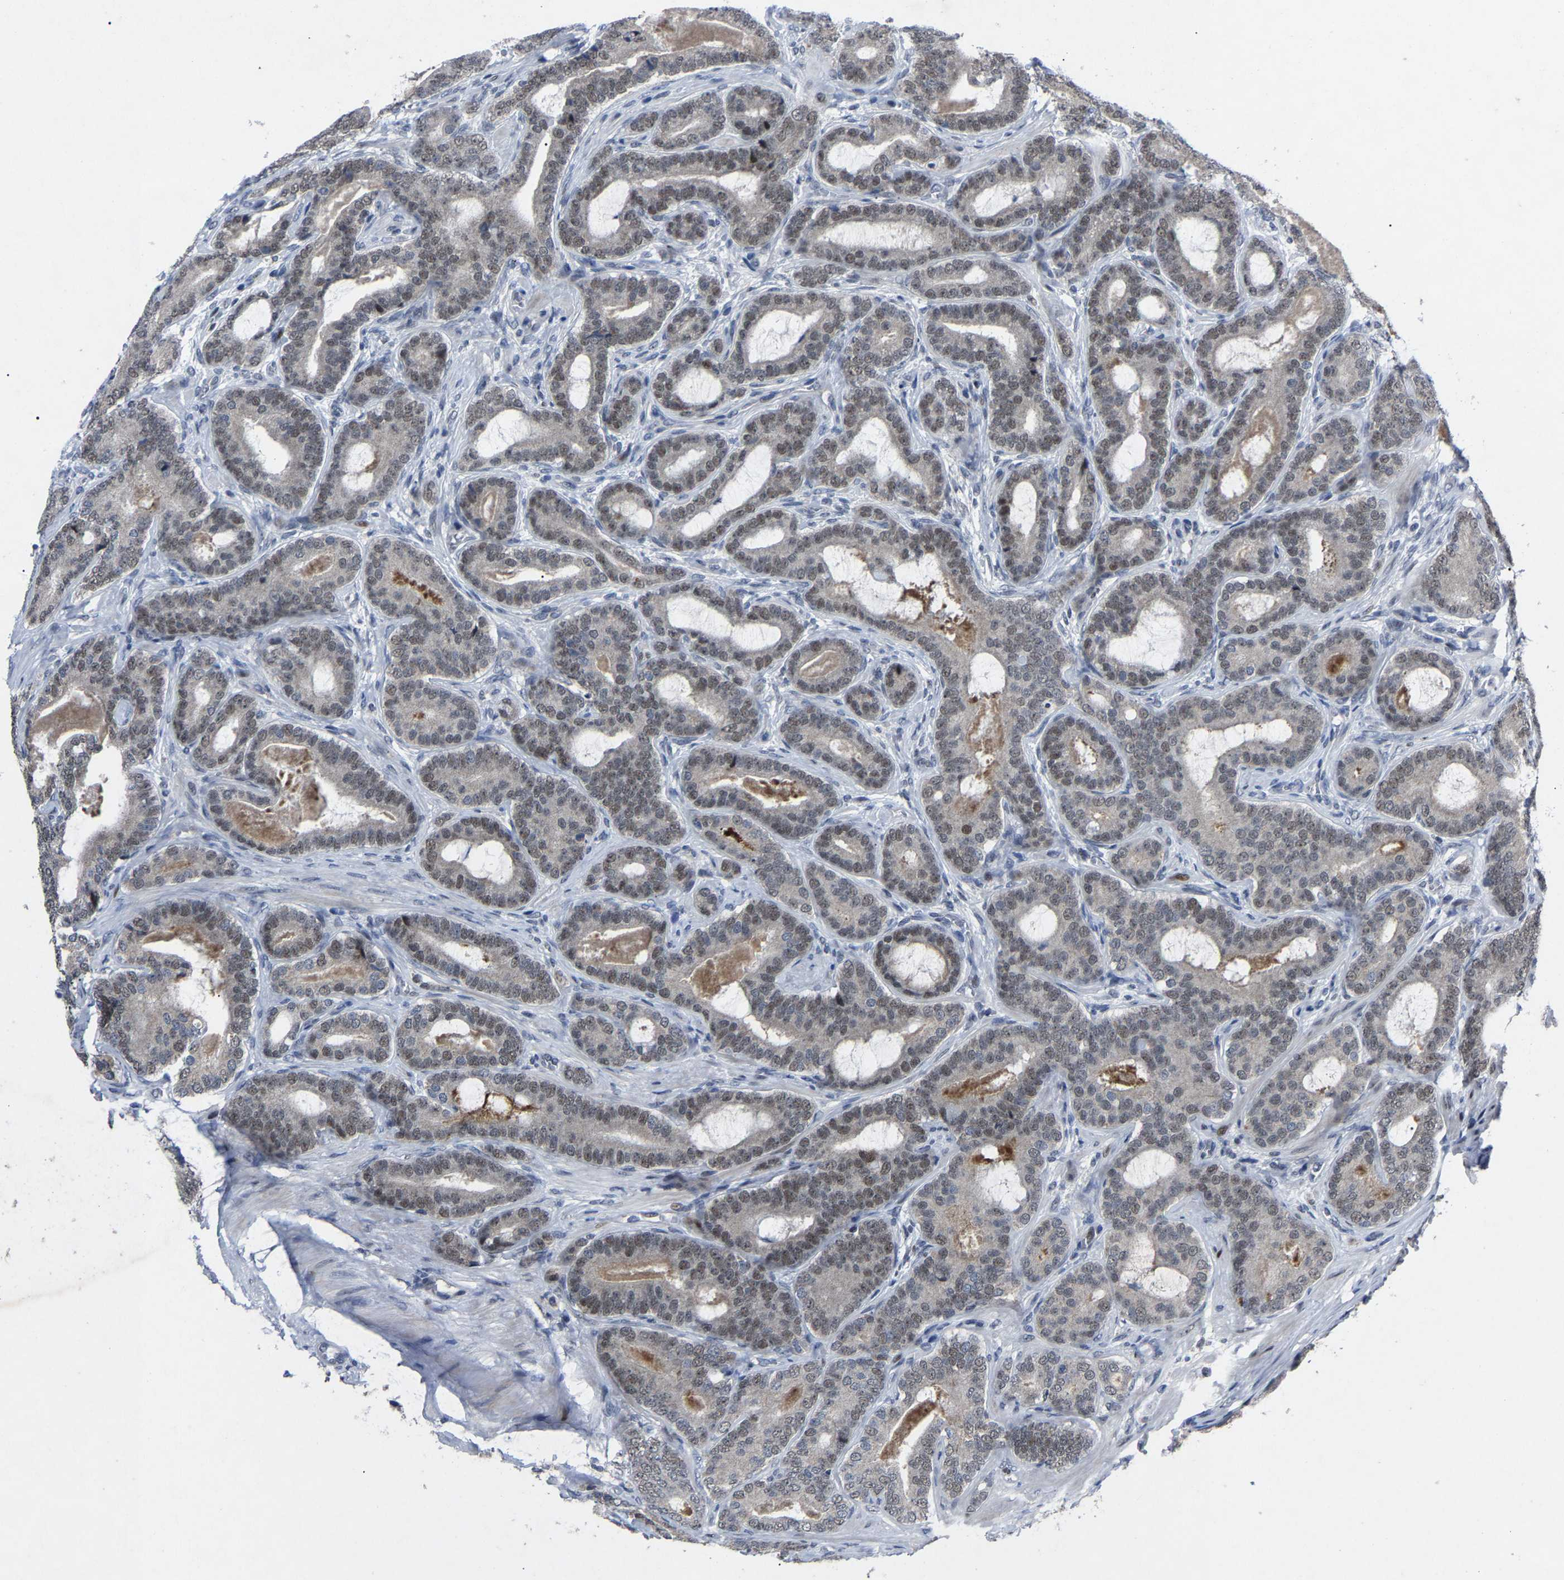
{"staining": {"intensity": "weak", "quantity": ">75%", "location": "nuclear"}, "tissue": "prostate cancer", "cell_type": "Tumor cells", "image_type": "cancer", "snomed": [{"axis": "morphology", "description": "Adenocarcinoma, High grade"}, {"axis": "topography", "description": "Prostate"}], "caption": "Immunohistochemistry (IHC) histopathology image of human prostate cancer (adenocarcinoma (high-grade)) stained for a protein (brown), which exhibits low levels of weak nuclear positivity in approximately >75% of tumor cells.", "gene": "LSM8", "patient": {"sex": "male", "age": 60}}